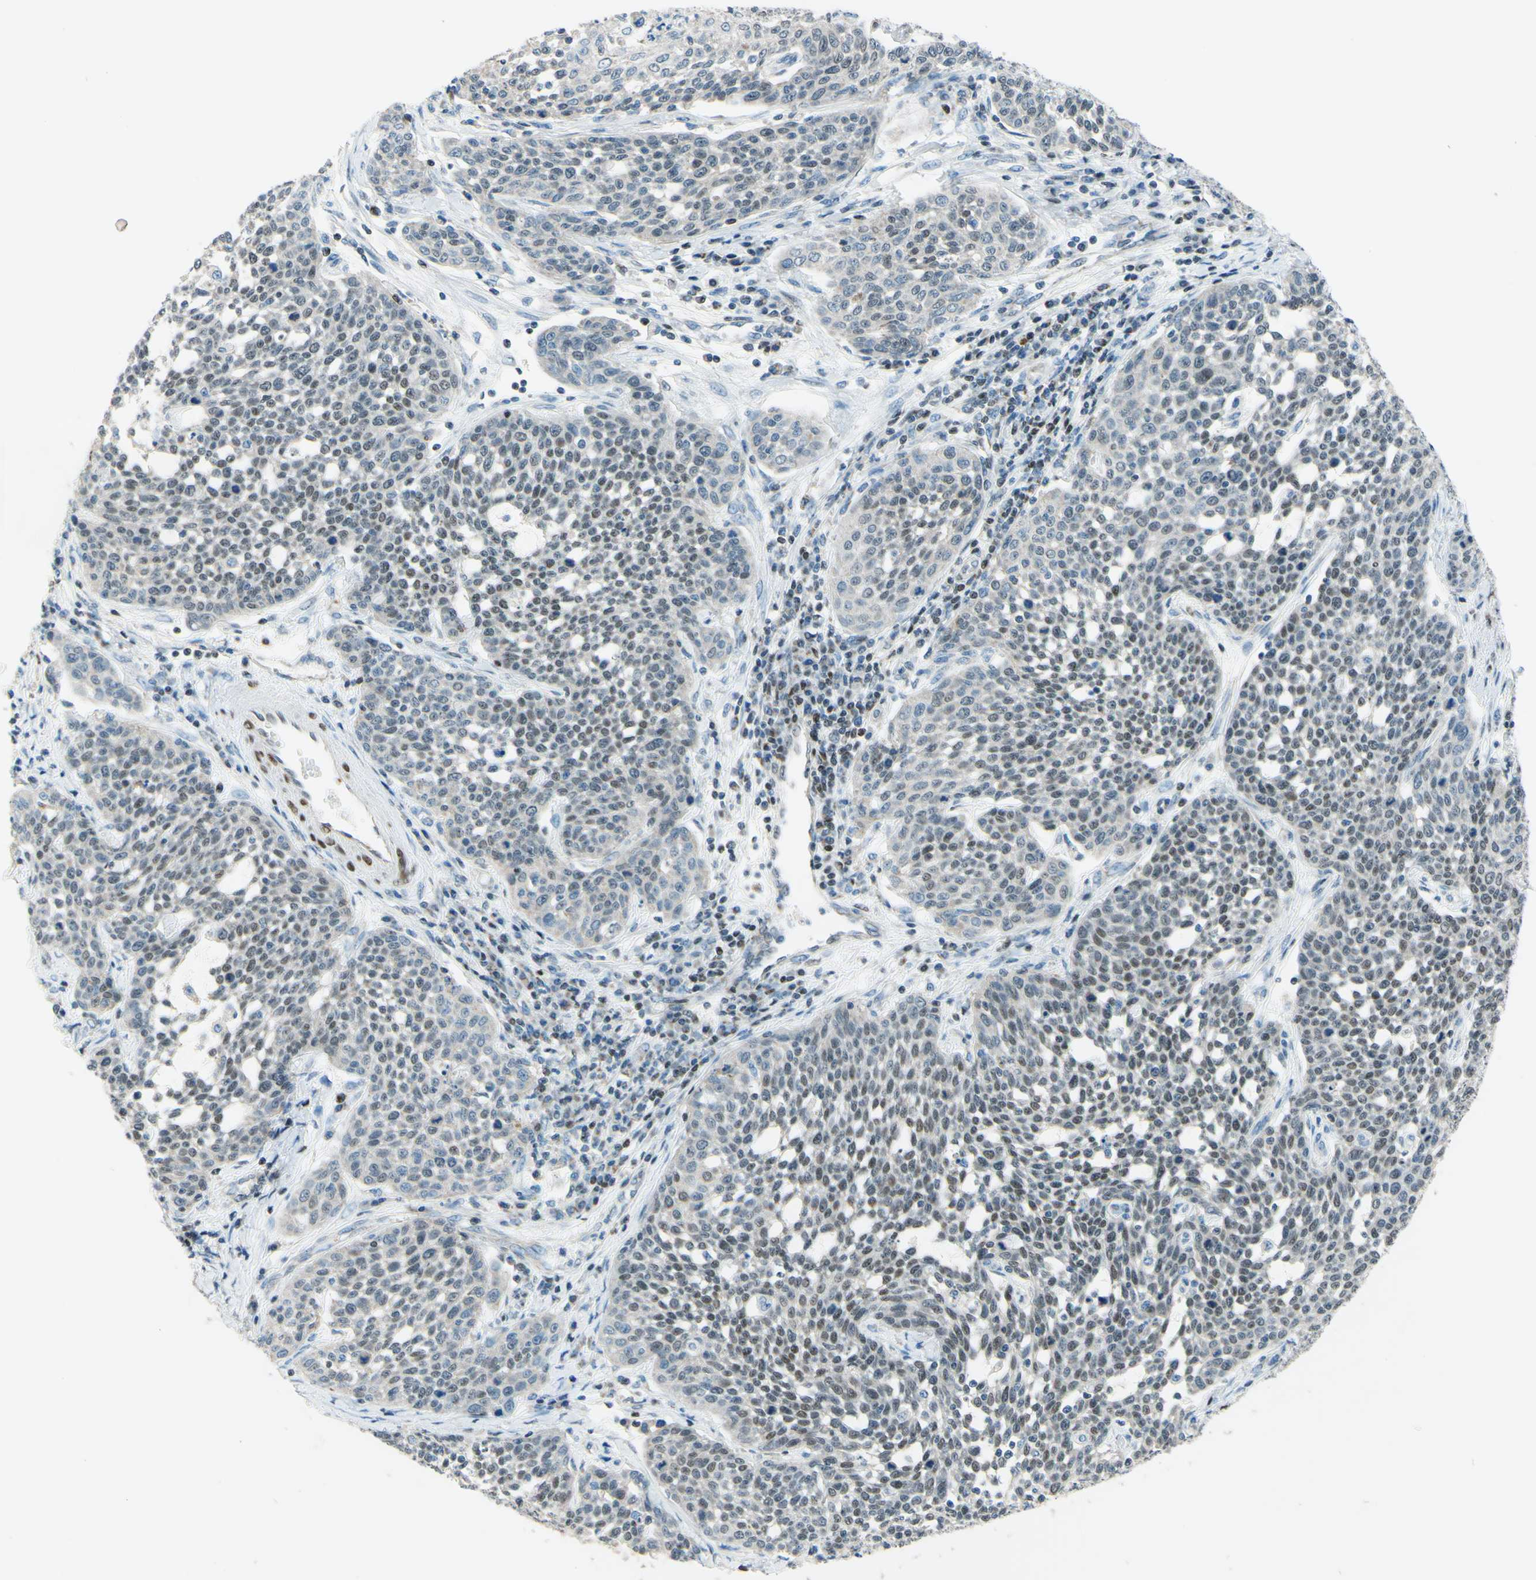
{"staining": {"intensity": "weak", "quantity": "25%-75%", "location": "cytoplasmic/membranous,nuclear"}, "tissue": "cervical cancer", "cell_type": "Tumor cells", "image_type": "cancer", "snomed": [{"axis": "morphology", "description": "Squamous cell carcinoma, NOS"}, {"axis": "topography", "description": "Cervix"}], "caption": "Protein expression analysis of human cervical cancer reveals weak cytoplasmic/membranous and nuclear staining in about 25%-75% of tumor cells. (Stains: DAB (3,3'-diaminobenzidine) in brown, nuclei in blue, Microscopy: brightfield microscopy at high magnification).", "gene": "CBX7", "patient": {"sex": "female", "age": 34}}